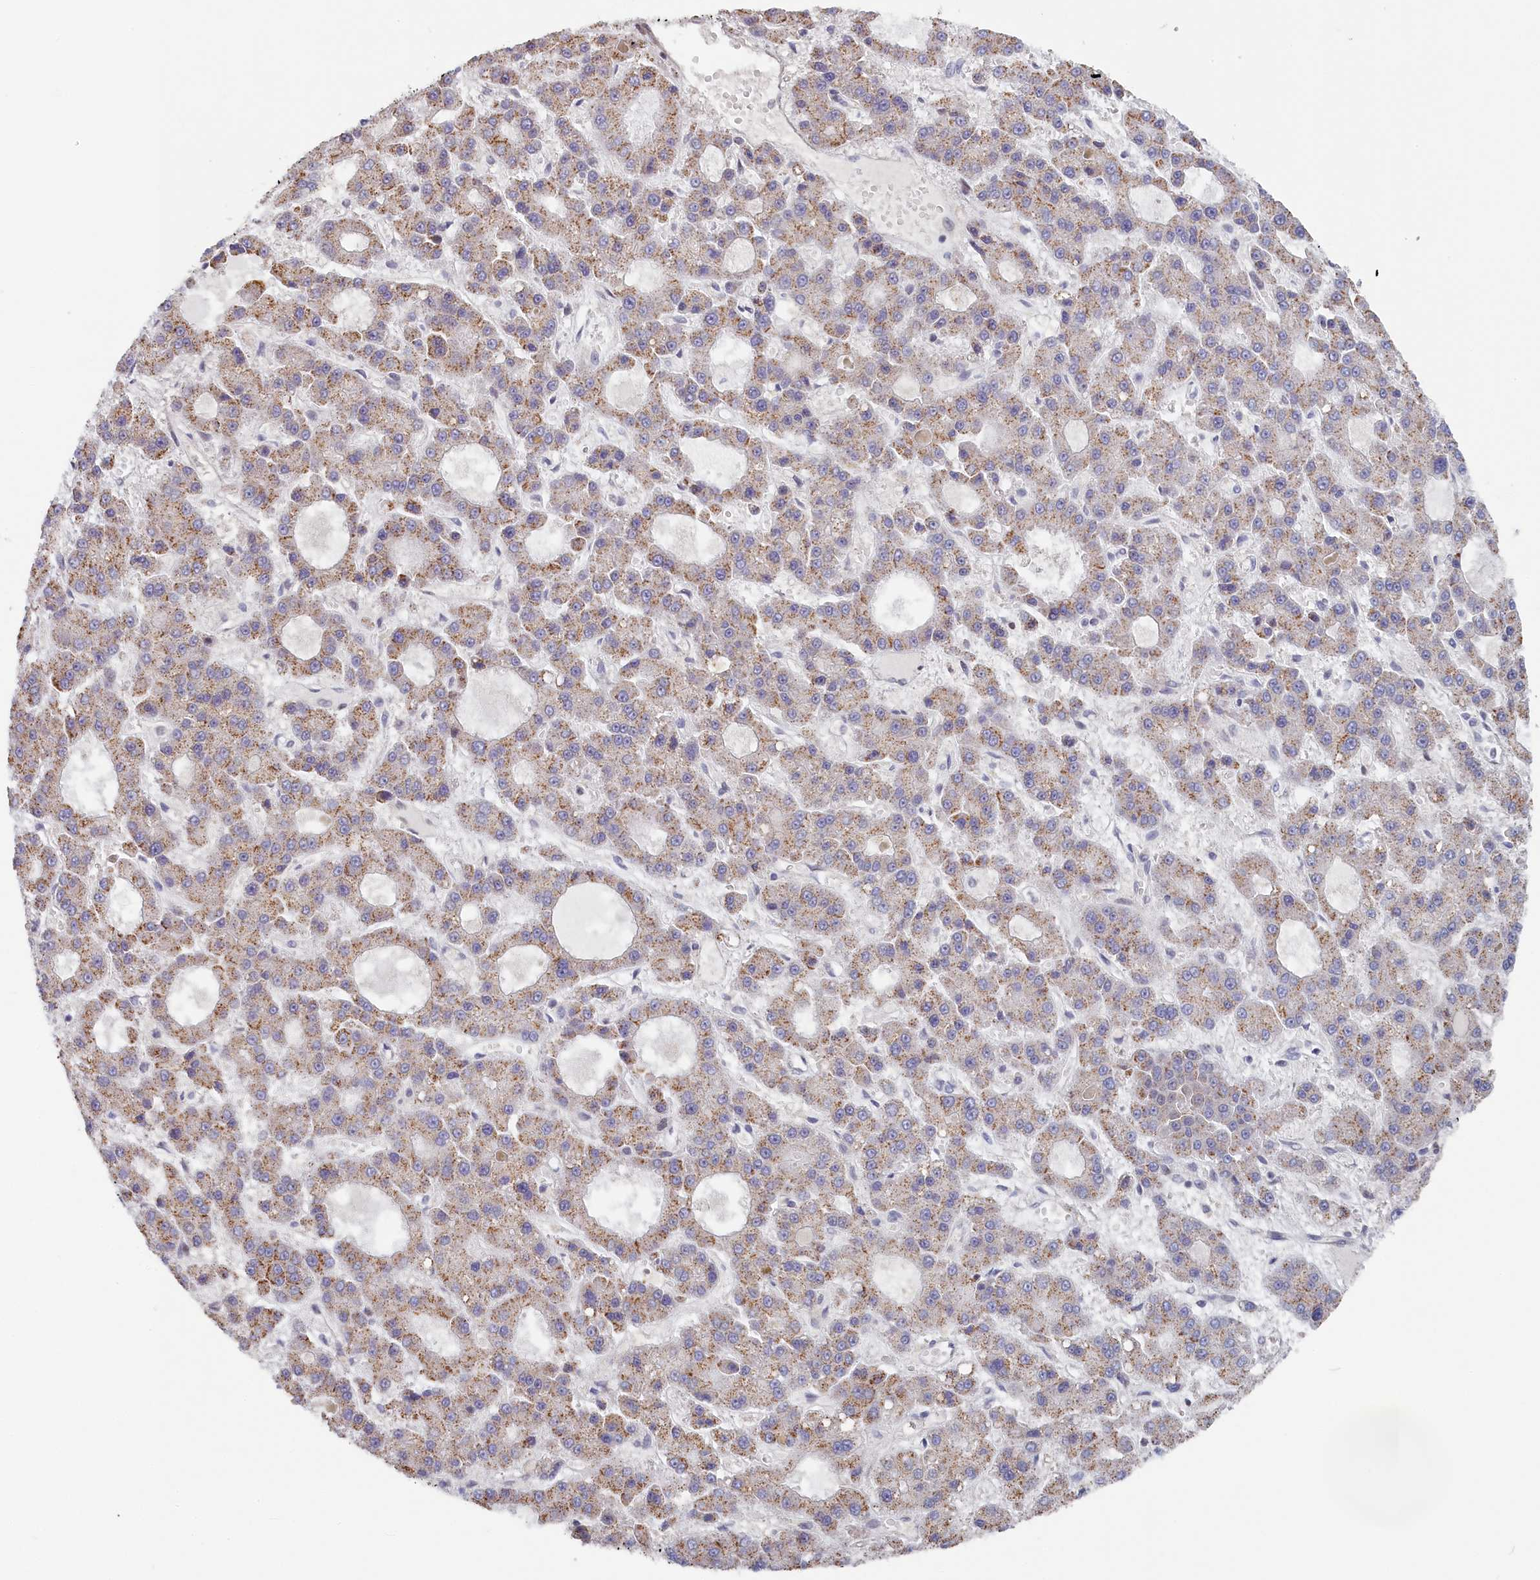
{"staining": {"intensity": "weak", "quantity": ">75%", "location": "cytoplasmic/membranous"}, "tissue": "liver cancer", "cell_type": "Tumor cells", "image_type": "cancer", "snomed": [{"axis": "morphology", "description": "Carcinoma, Hepatocellular, NOS"}, {"axis": "topography", "description": "Liver"}], "caption": "A photomicrograph of liver cancer stained for a protein shows weak cytoplasmic/membranous brown staining in tumor cells.", "gene": "INTS4", "patient": {"sex": "male", "age": 70}}